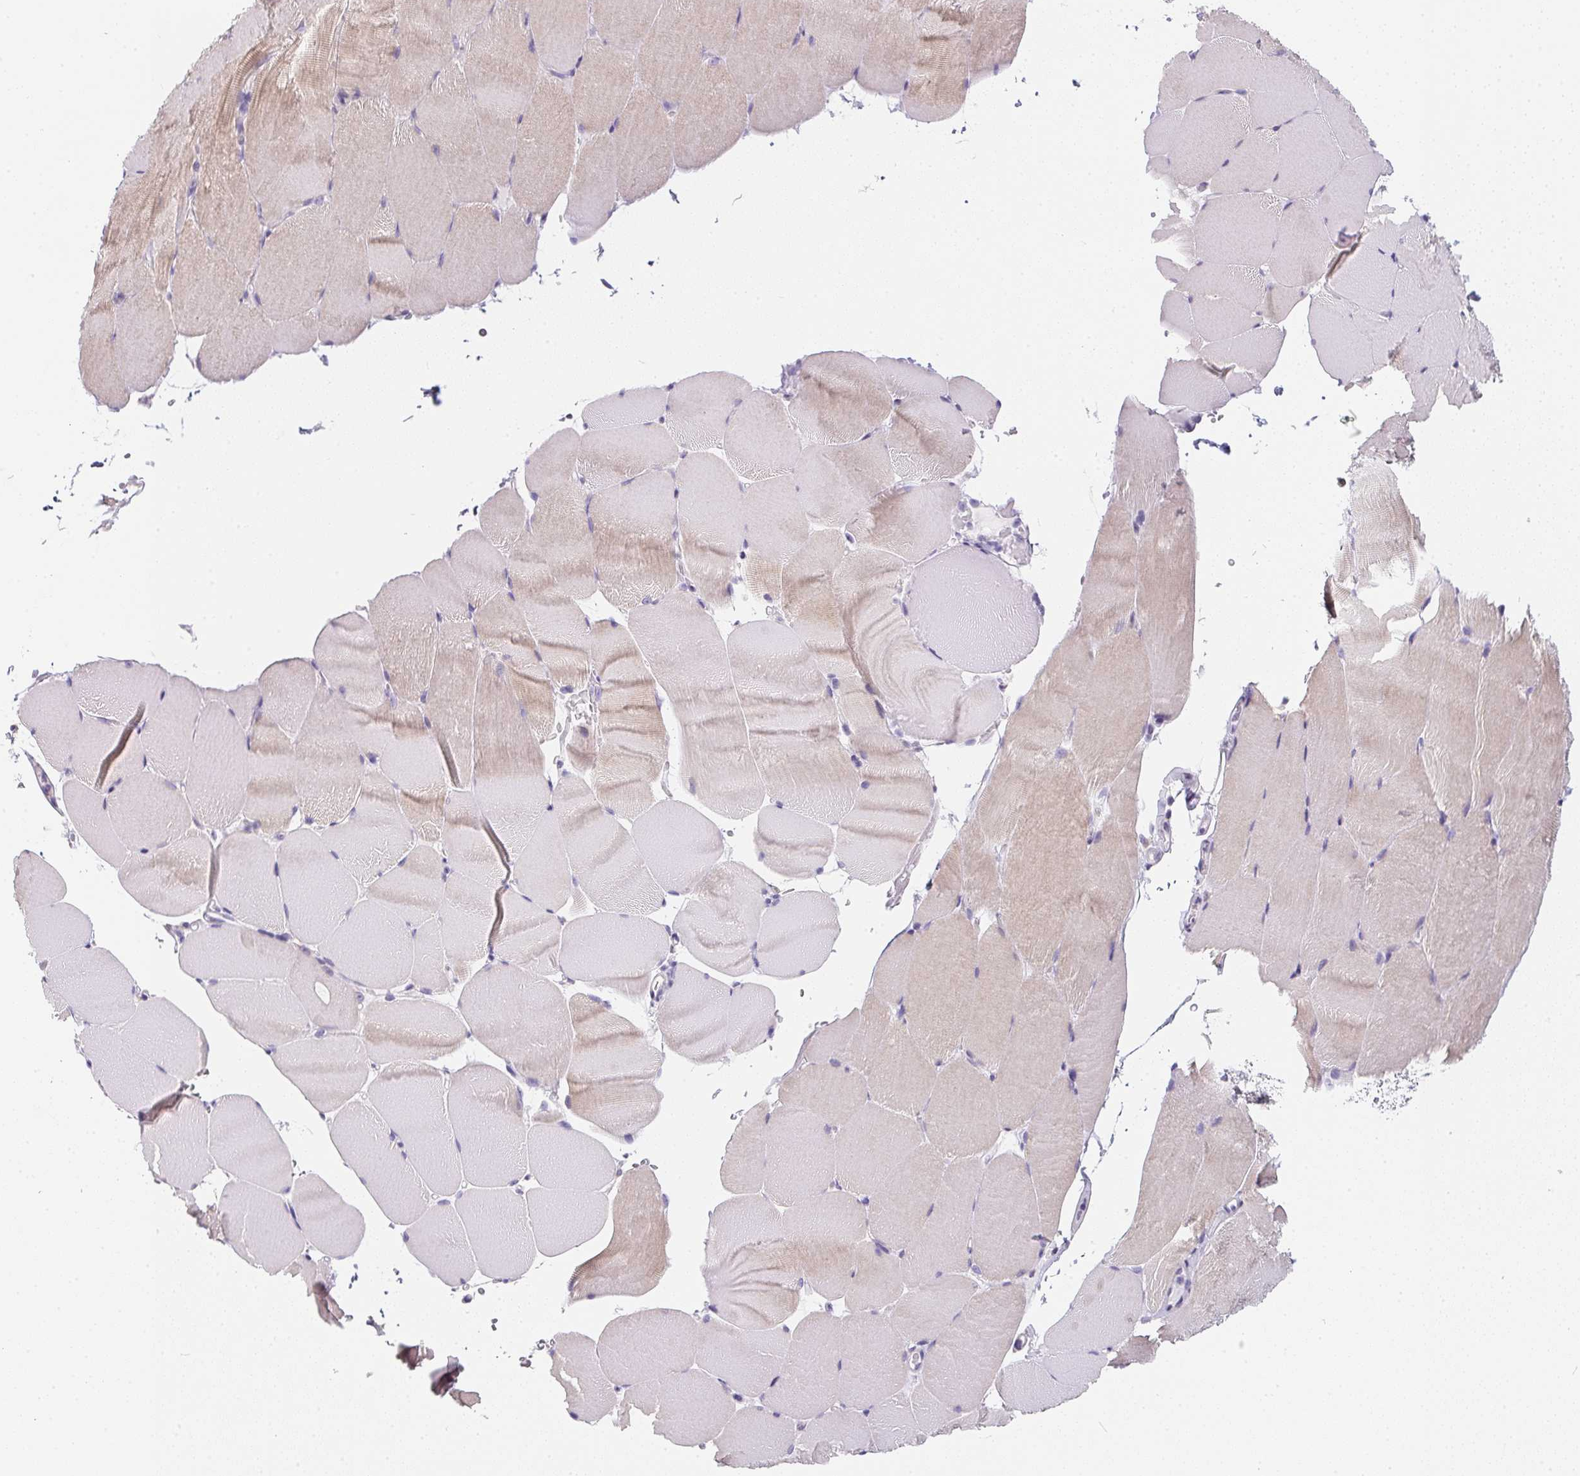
{"staining": {"intensity": "weak", "quantity": "25%-75%", "location": "cytoplasmic/membranous"}, "tissue": "skeletal muscle", "cell_type": "Myocytes", "image_type": "normal", "snomed": [{"axis": "morphology", "description": "Normal tissue, NOS"}, {"axis": "topography", "description": "Skeletal muscle"}], "caption": "The immunohistochemical stain labels weak cytoplasmic/membranous positivity in myocytes of unremarkable skeletal muscle.", "gene": "MAP1A", "patient": {"sex": "female", "age": 37}}